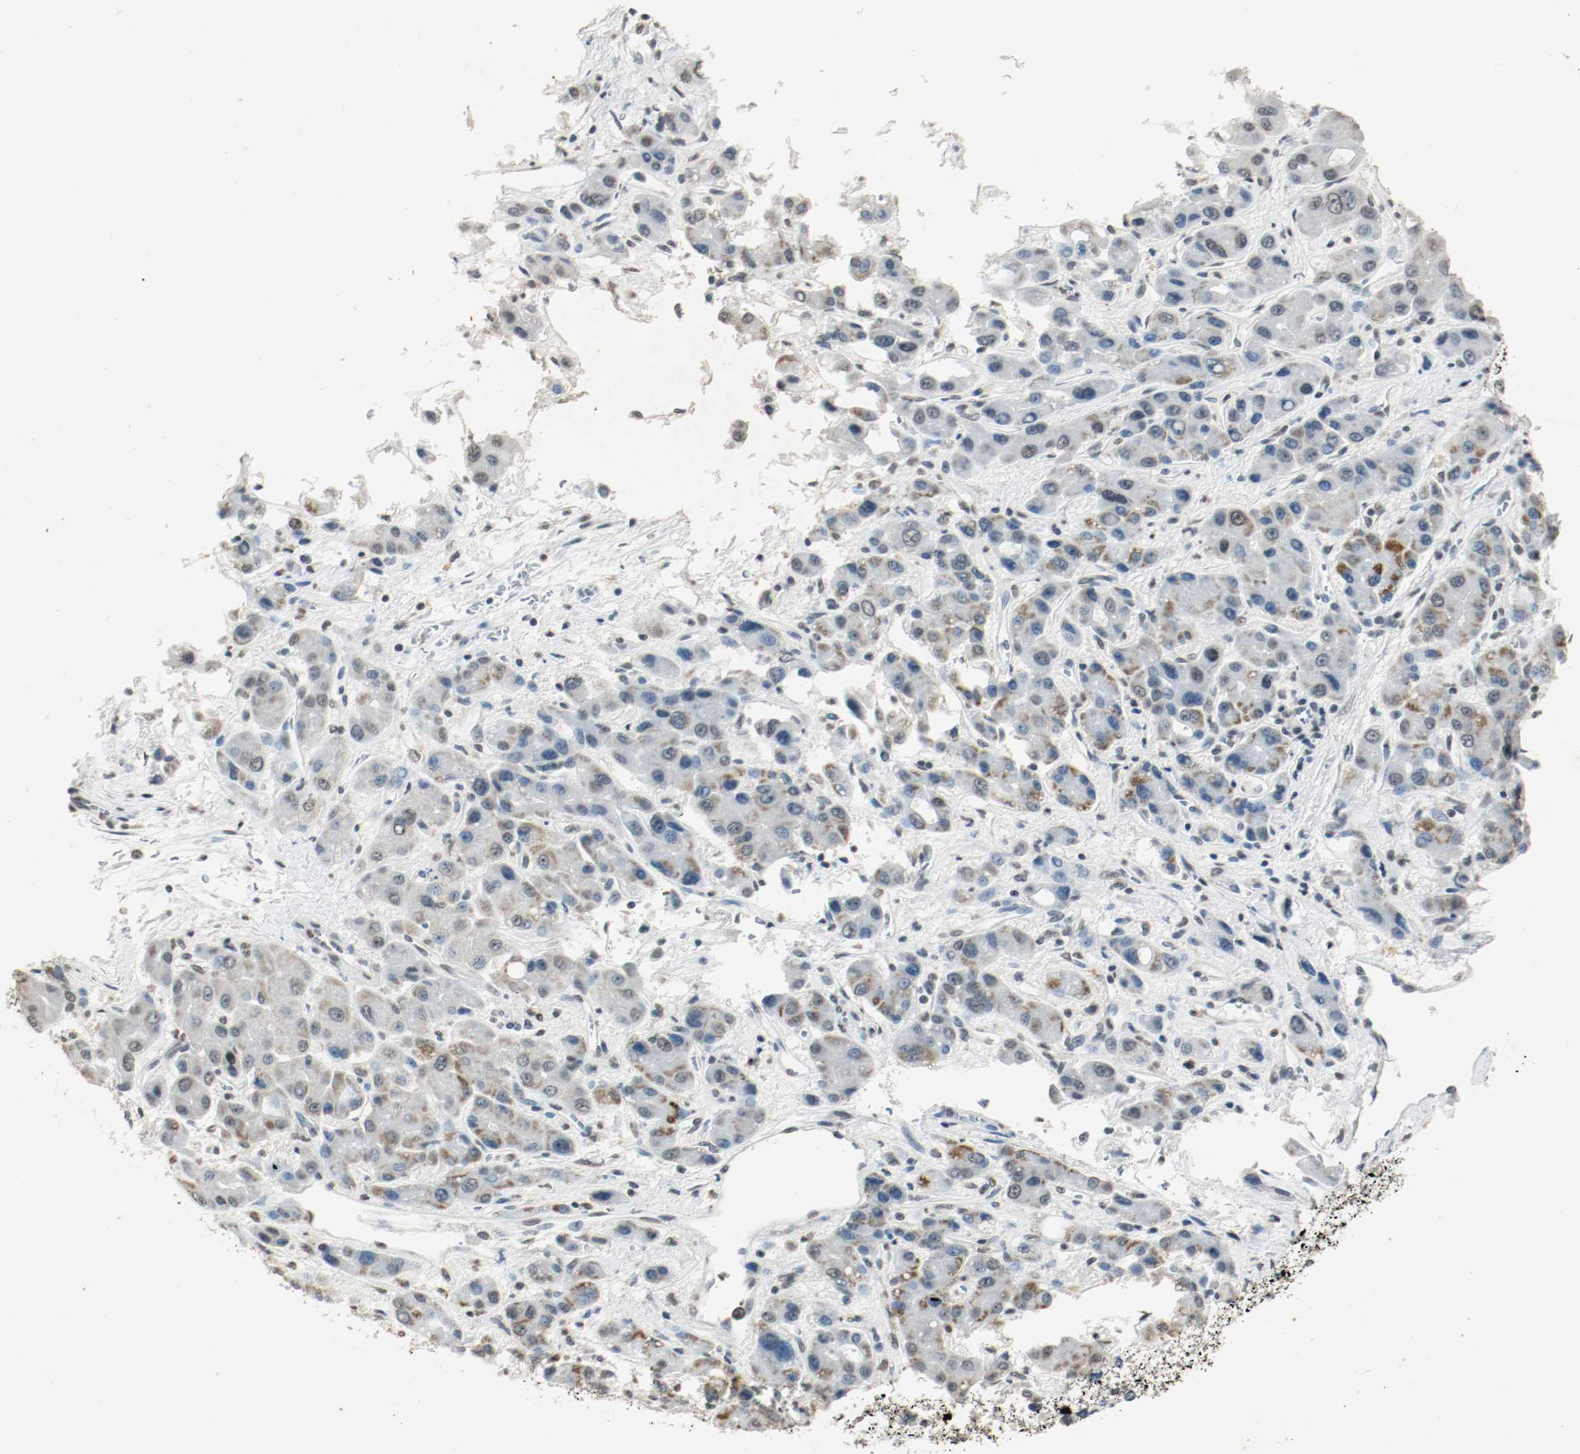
{"staining": {"intensity": "weak", "quantity": "25%-75%", "location": "cytoplasmic/membranous"}, "tissue": "liver cancer", "cell_type": "Tumor cells", "image_type": "cancer", "snomed": [{"axis": "morphology", "description": "Carcinoma, Hepatocellular, NOS"}, {"axis": "topography", "description": "Liver"}], "caption": "Liver cancer (hepatocellular carcinoma) tissue displays weak cytoplasmic/membranous positivity in approximately 25%-75% of tumor cells", "gene": "DNMT1", "patient": {"sex": "male", "age": 55}}